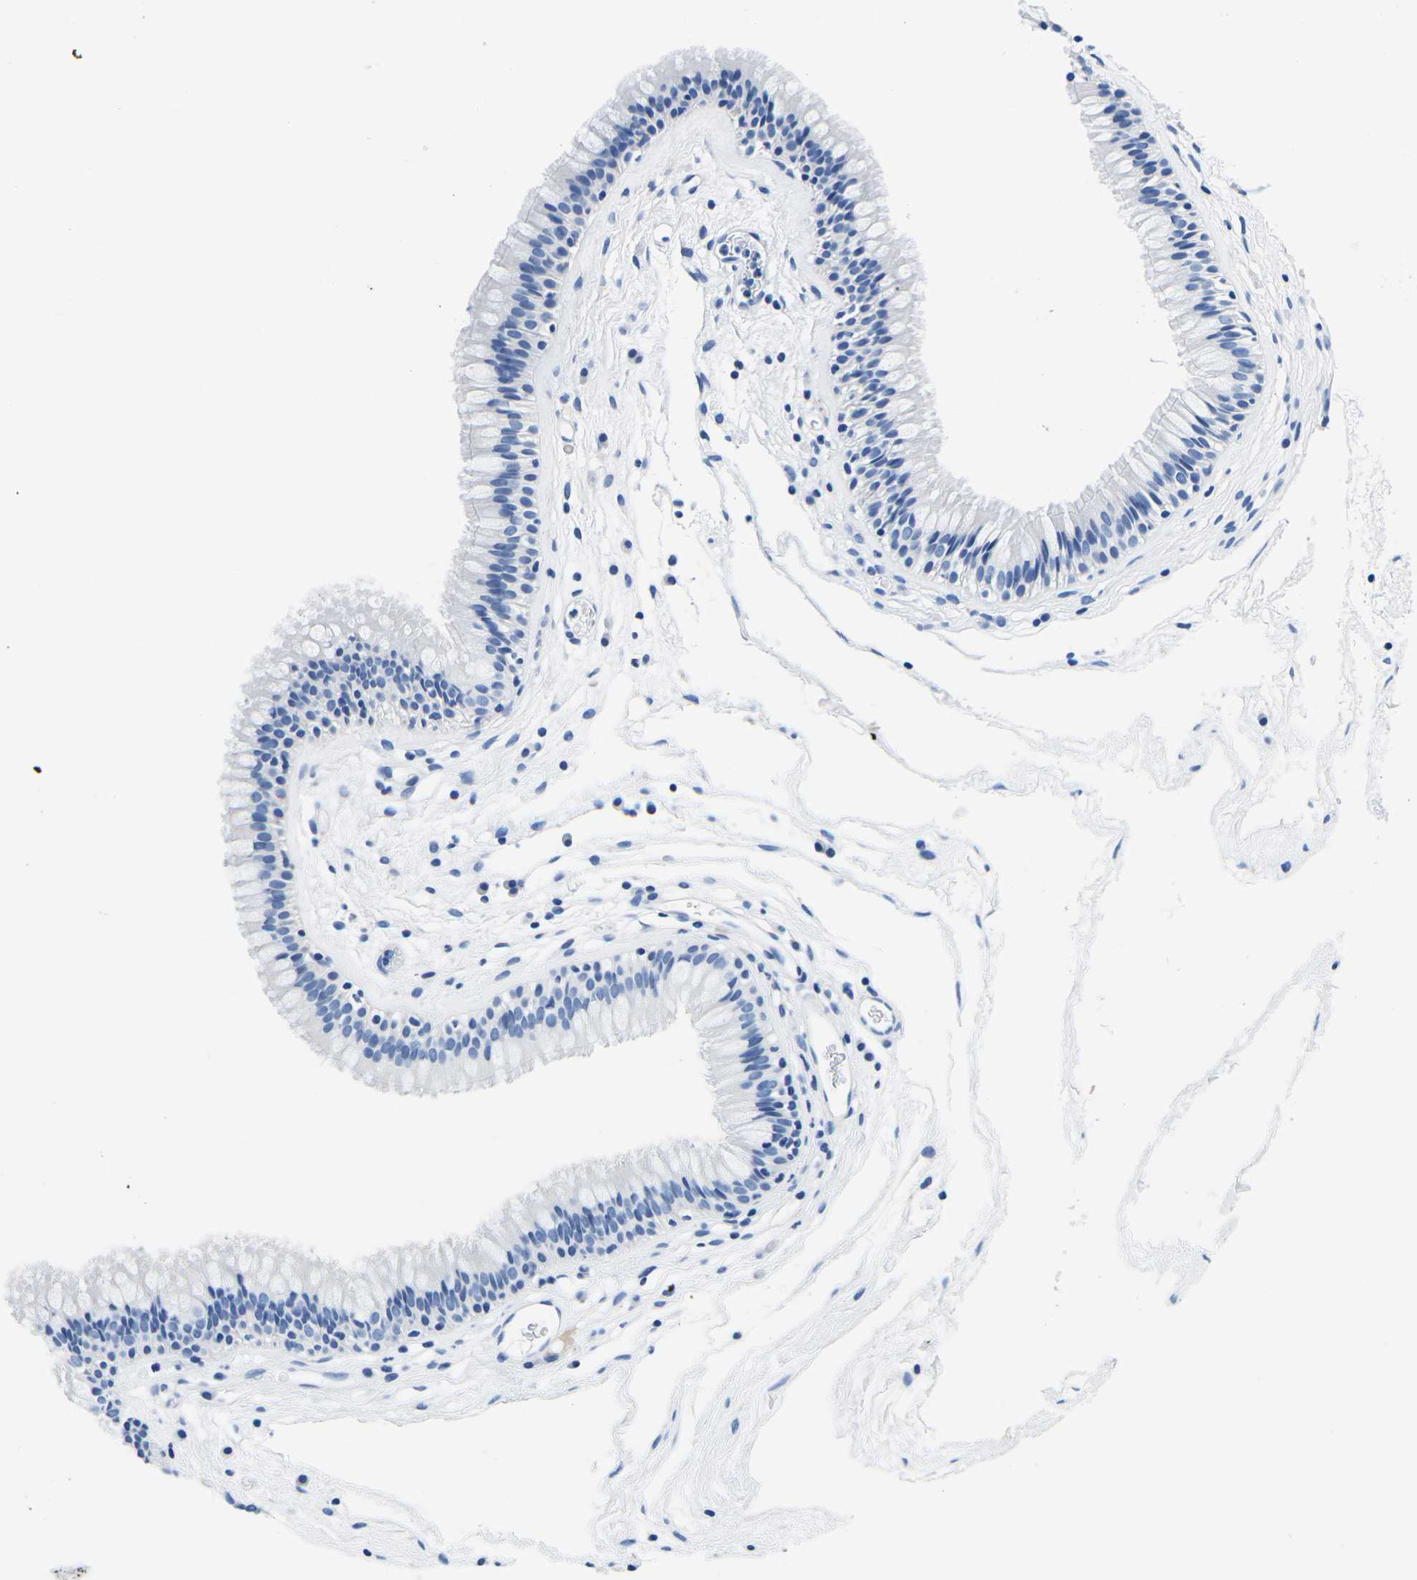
{"staining": {"intensity": "negative", "quantity": "none", "location": "none"}, "tissue": "nasopharynx", "cell_type": "Respiratory epithelial cells", "image_type": "normal", "snomed": [{"axis": "morphology", "description": "Normal tissue, NOS"}, {"axis": "morphology", "description": "Inflammation, NOS"}, {"axis": "topography", "description": "Nasopharynx"}], "caption": "Nasopharynx was stained to show a protein in brown. There is no significant expression in respiratory epithelial cells.", "gene": "CYP1A2", "patient": {"sex": "male", "age": 48}}